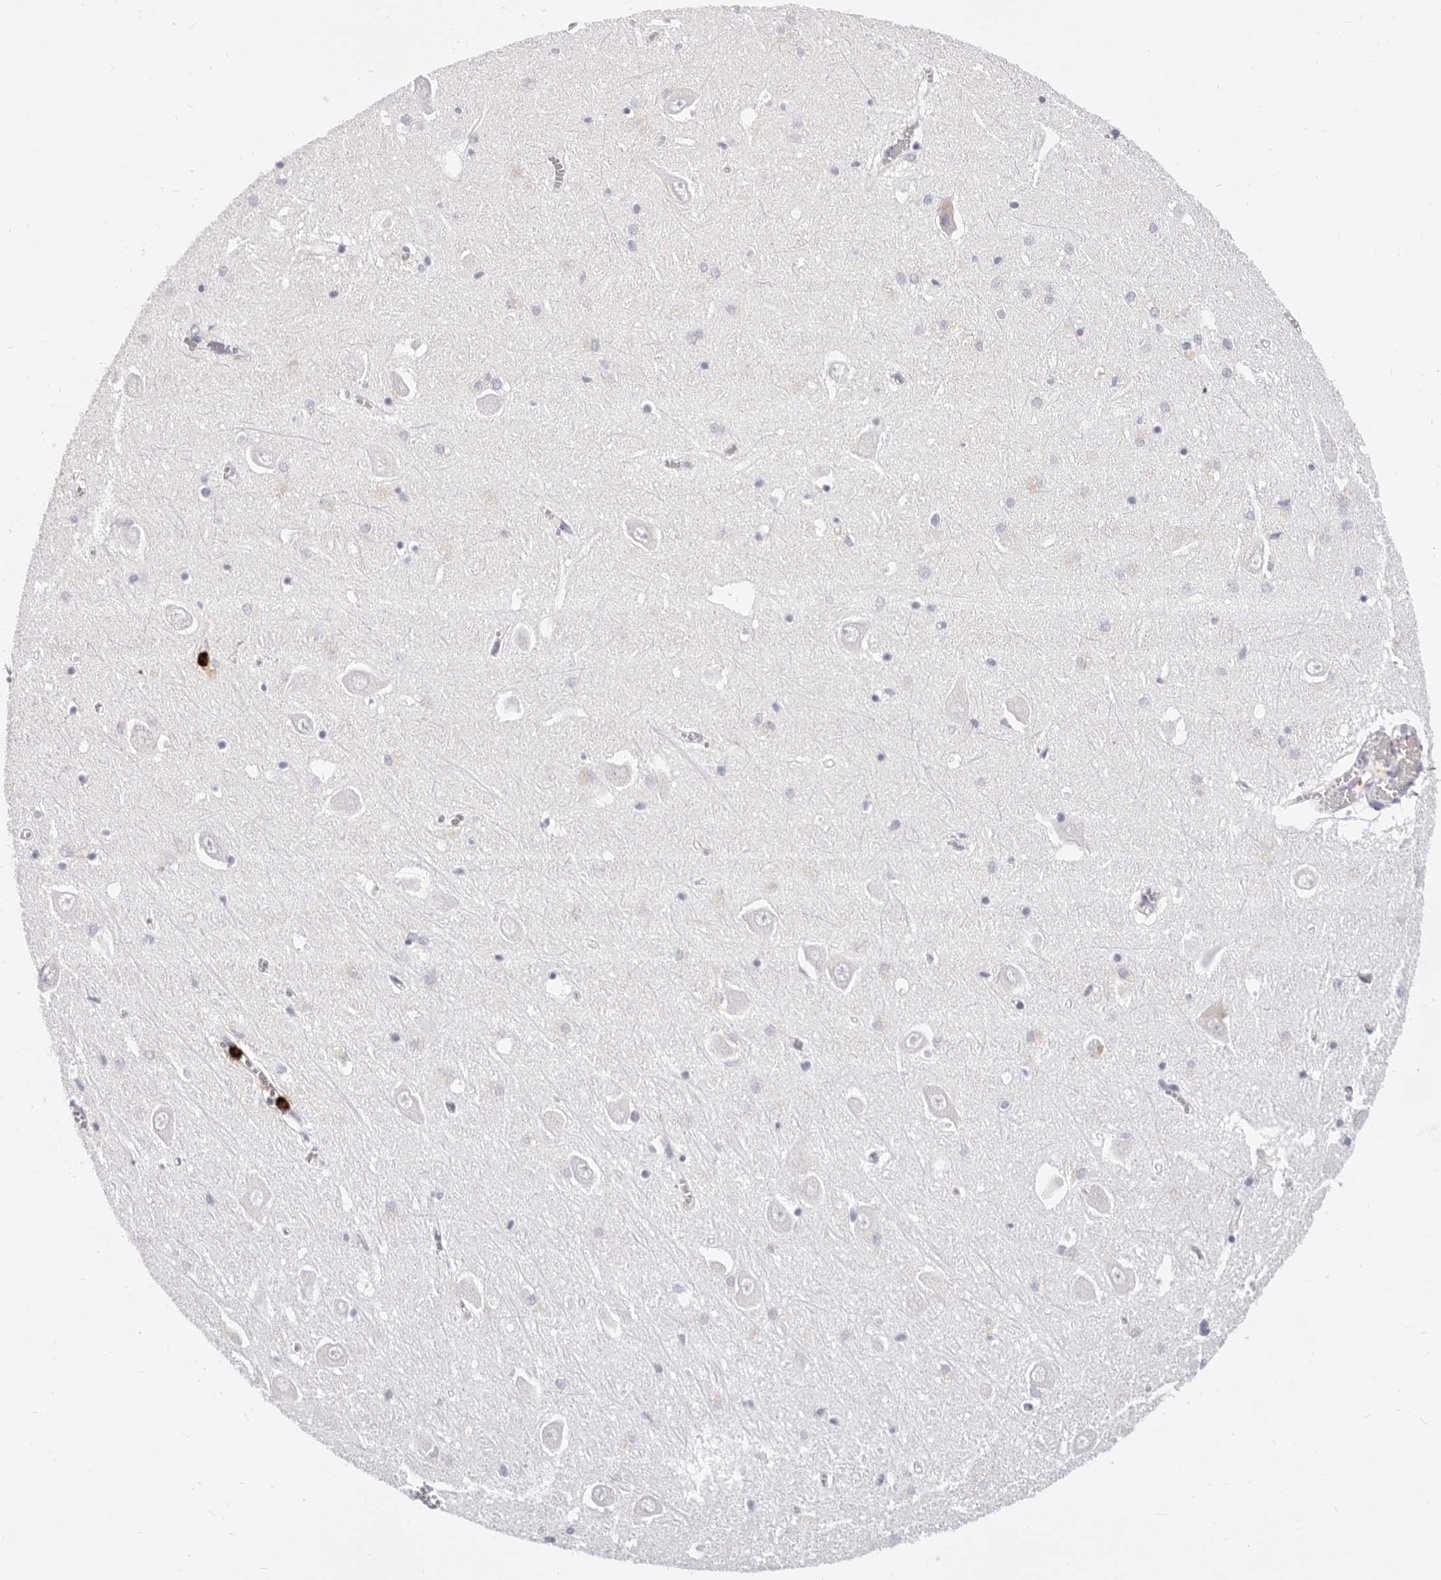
{"staining": {"intensity": "negative", "quantity": "none", "location": "none"}, "tissue": "hippocampus", "cell_type": "Glial cells", "image_type": "normal", "snomed": [{"axis": "morphology", "description": "Normal tissue, NOS"}, {"axis": "topography", "description": "Hippocampus"}], "caption": "This is a histopathology image of immunohistochemistry (IHC) staining of benign hippocampus, which shows no expression in glial cells.", "gene": "CAMP", "patient": {"sex": "male", "age": 70}}